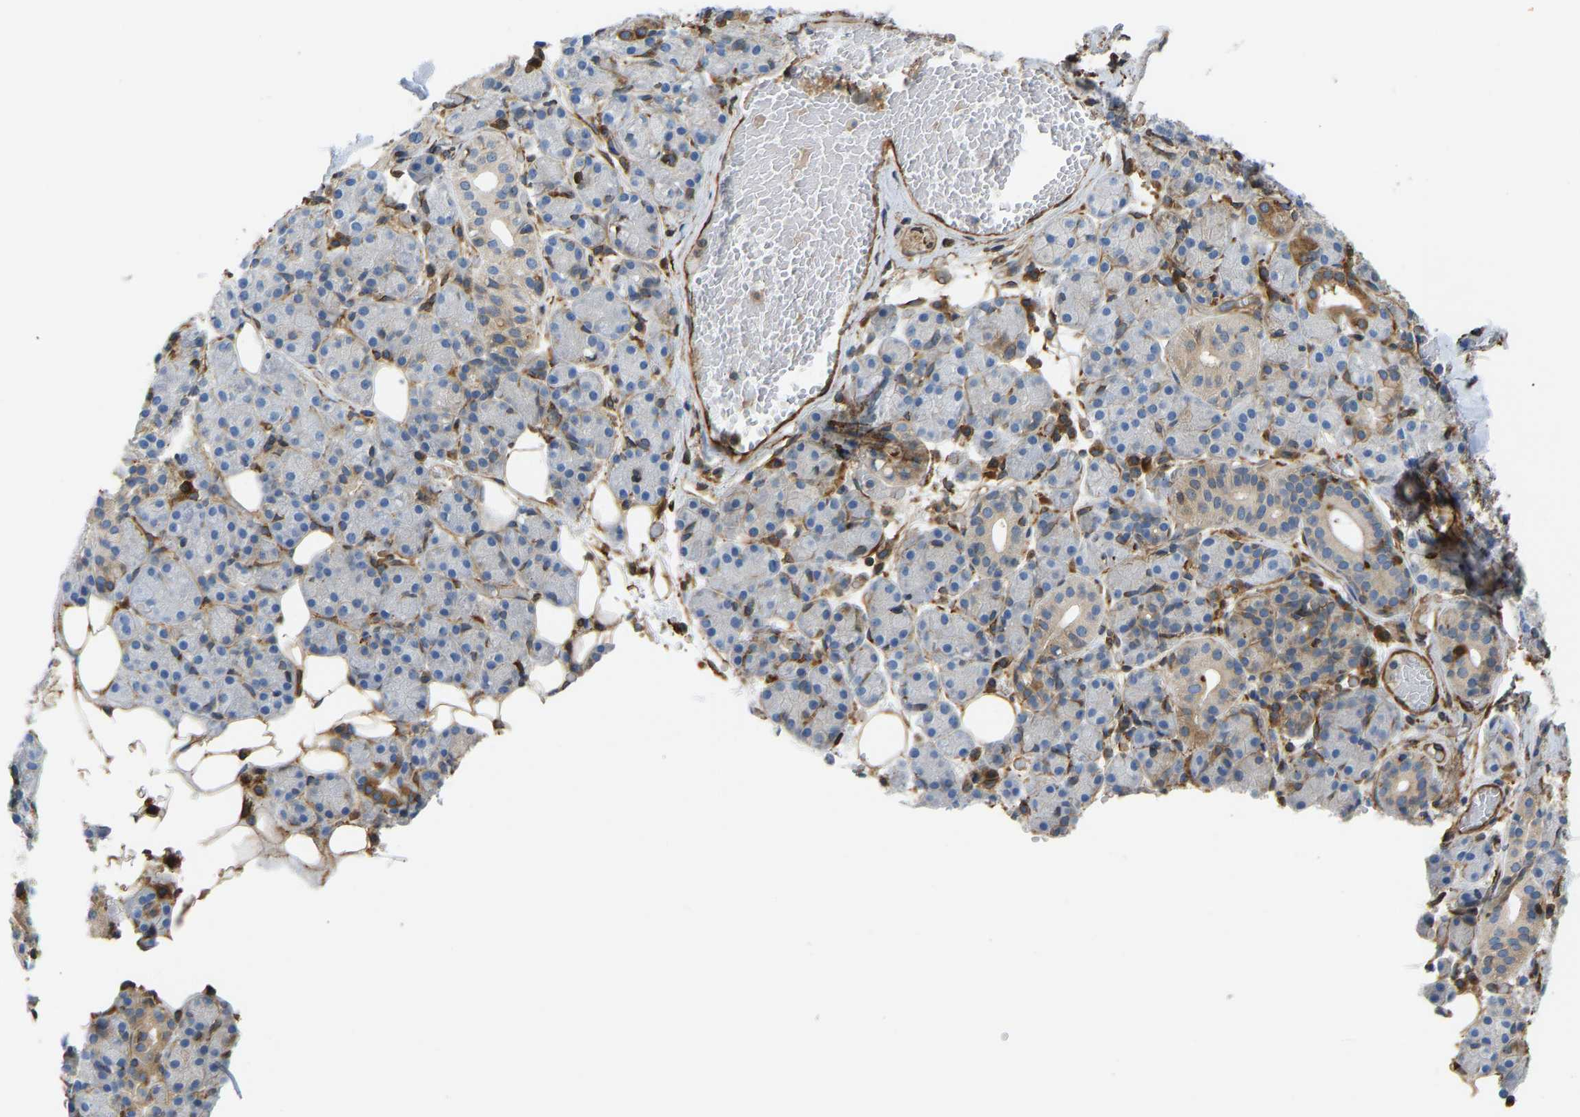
{"staining": {"intensity": "weak", "quantity": "25%-75%", "location": "cytoplasmic/membranous"}, "tissue": "salivary gland", "cell_type": "Glandular cells", "image_type": "normal", "snomed": [{"axis": "morphology", "description": "Normal tissue, NOS"}, {"axis": "topography", "description": "Salivary gland"}], "caption": "Protein staining displays weak cytoplasmic/membranous positivity in about 25%-75% of glandular cells in benign salivary gland.", "gene": "BEX3", "patient": {"sex": "male", "age": 63}}